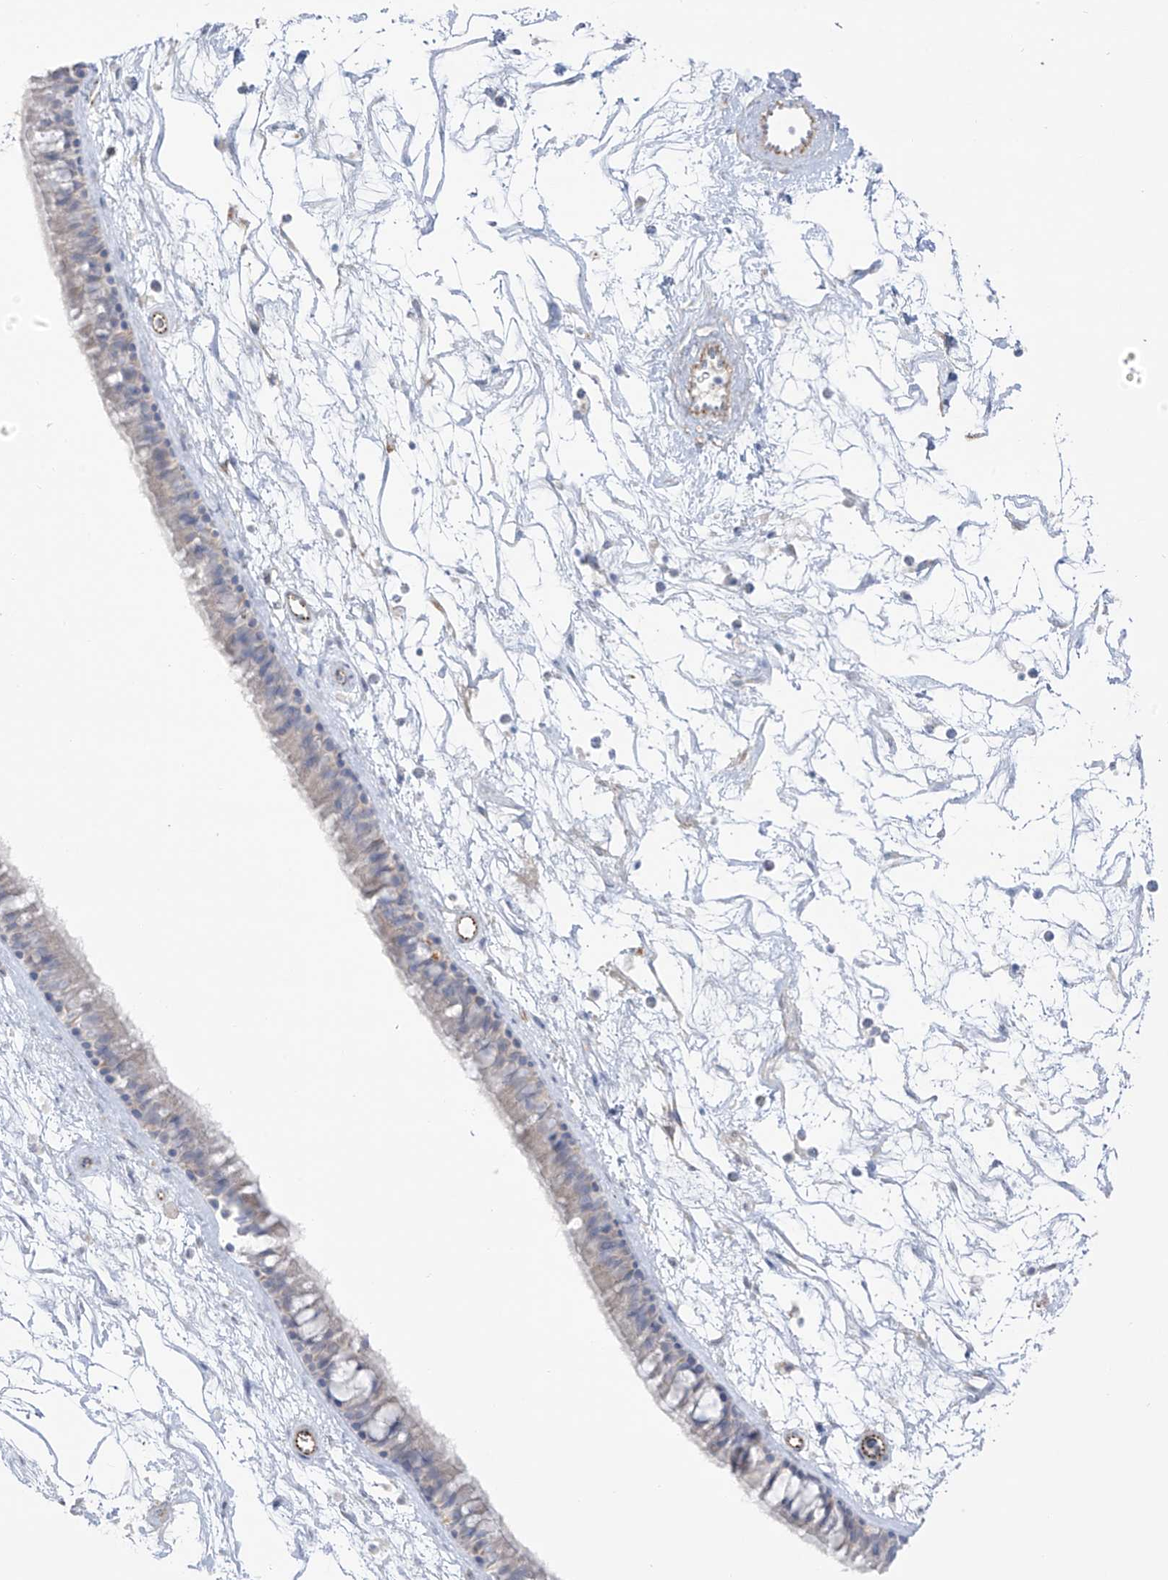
{"staining": {"intensity": "negative", "quantity": "none", "location": "none"}, "tissue": "nasopharynx", "cell_type": "Respiratory epithelial cells", "image_type": "normal", "snomed": [{"axis": "morphology", "description": "Normal tissue, NOS"}, {"axis": "topography", "description": "Nasopharynx"}], "caption": "Immunohistochemical staining of normal human nasopharynx exhibits no significant expression in respiratory epithelial cells.", "gene": "TAL2", "patient": {"sex": "male", "age": 64}}